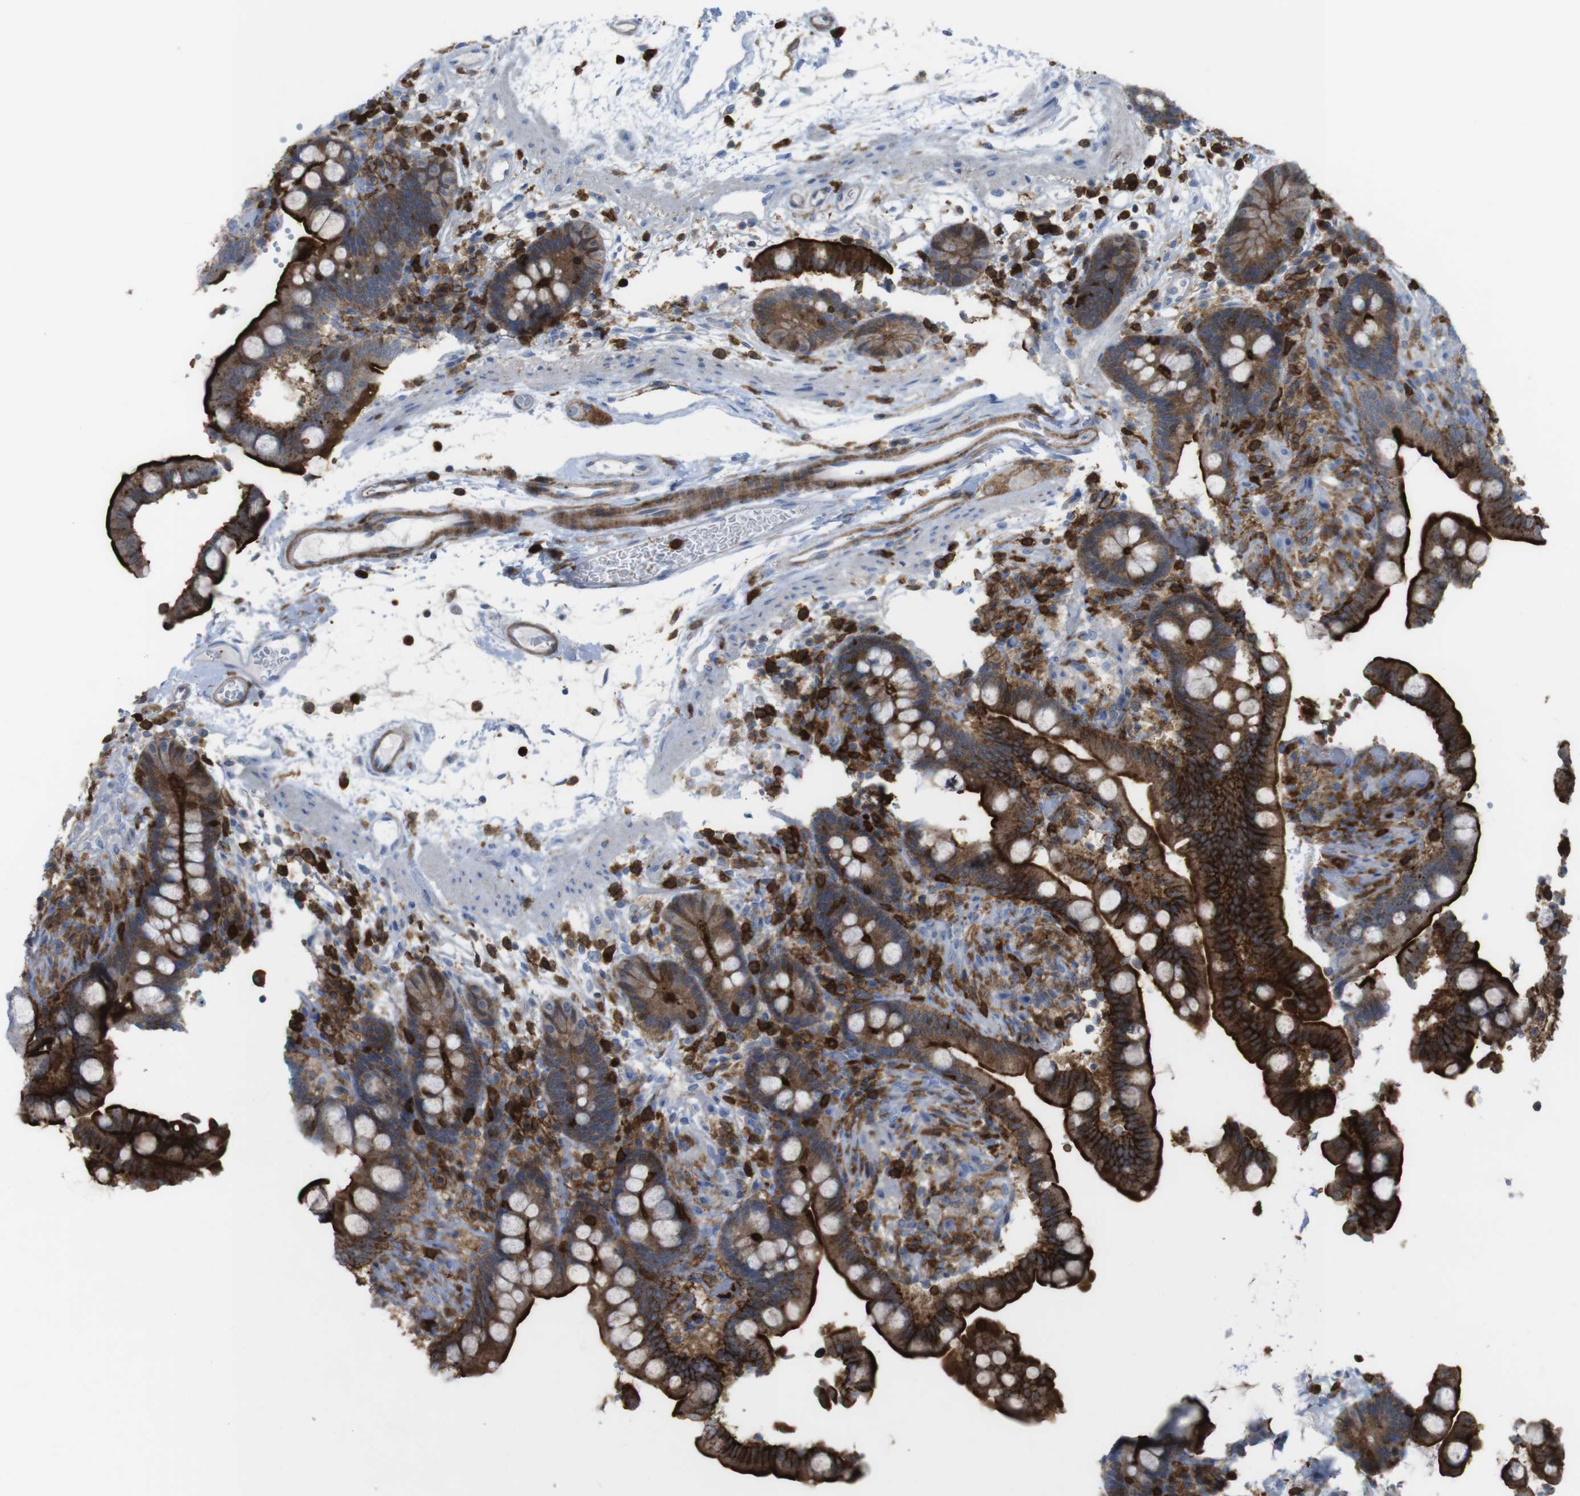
{"staining": {"intensity": "weak", "quantity": "<25%", "location": "cytoplasmic/membranous"}, "tissue": "colon", "cell_type": "Endothelial cells", "image_type": "normal", "snomed": [{"axis": "morphology", "description": "Normal tissue, NOS"}, {"axis": "topography", "description": "Colon"}], "caption": "A high-resolution histopathology image shows immunohistochemistry staining of normal colon, which demonstrates no significant staining in endothelial cells.", "gene": "PRKCD", "patient": {"sex": "male", "age": 73}}